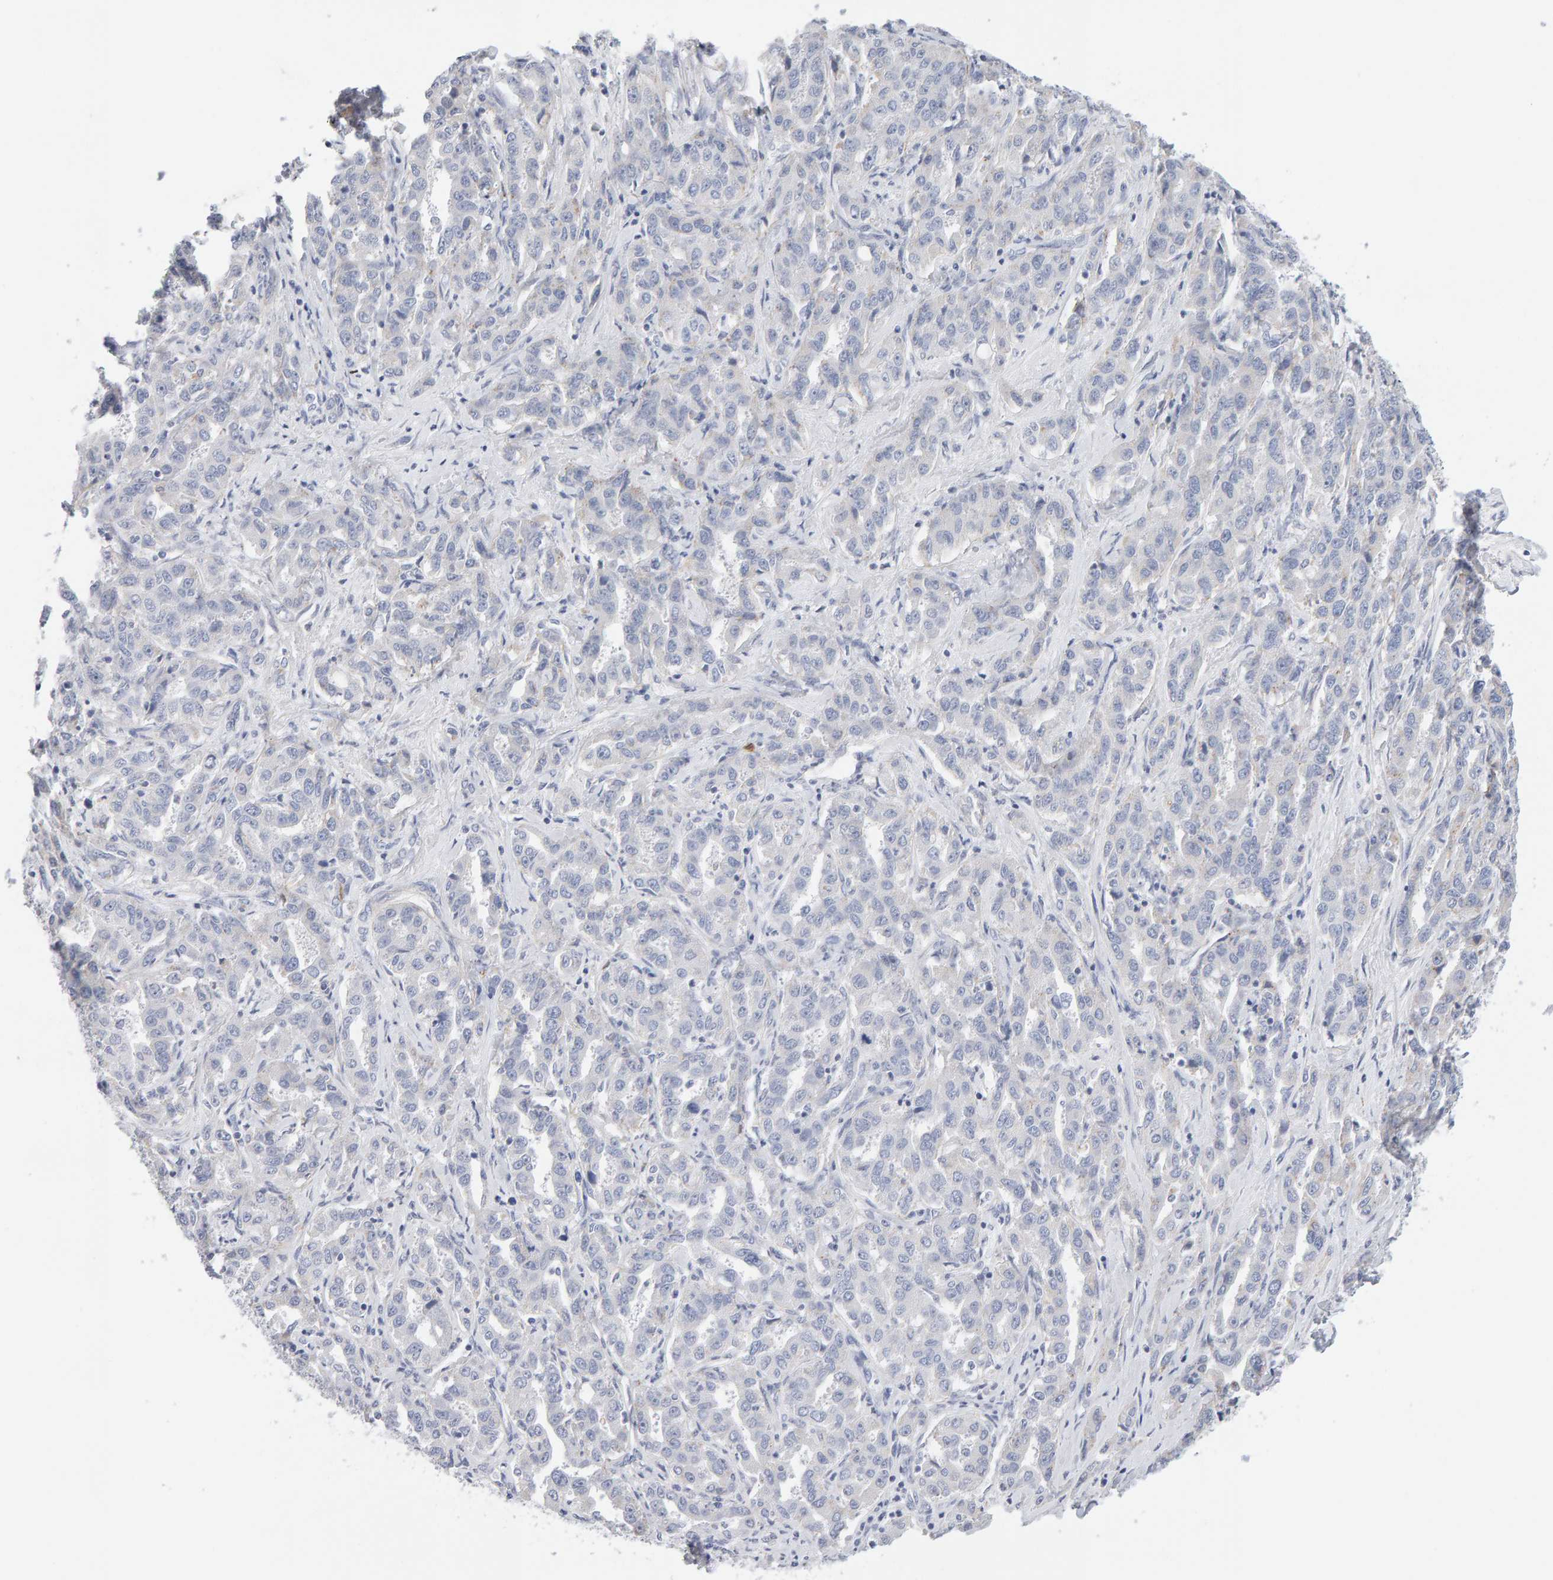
{"staining": {"intensity": "negative", "quantity": "none", "location": "none"}, "tissue": "liver cancer", "cell_type": "Tumor cells", "image_type": "cancer", "snomed": [{"axis": "morphology", "description": "Cholangiocarcinoma"}, {"axis": "topography", "description": "Liver"}], "caption": "An immunohistochemistry micrograph of liver cancer is shown. There is no staining in tumor cells of liver cancer.", "gene": "METRNL", "patient": {"sex": "male", "age": 59}}